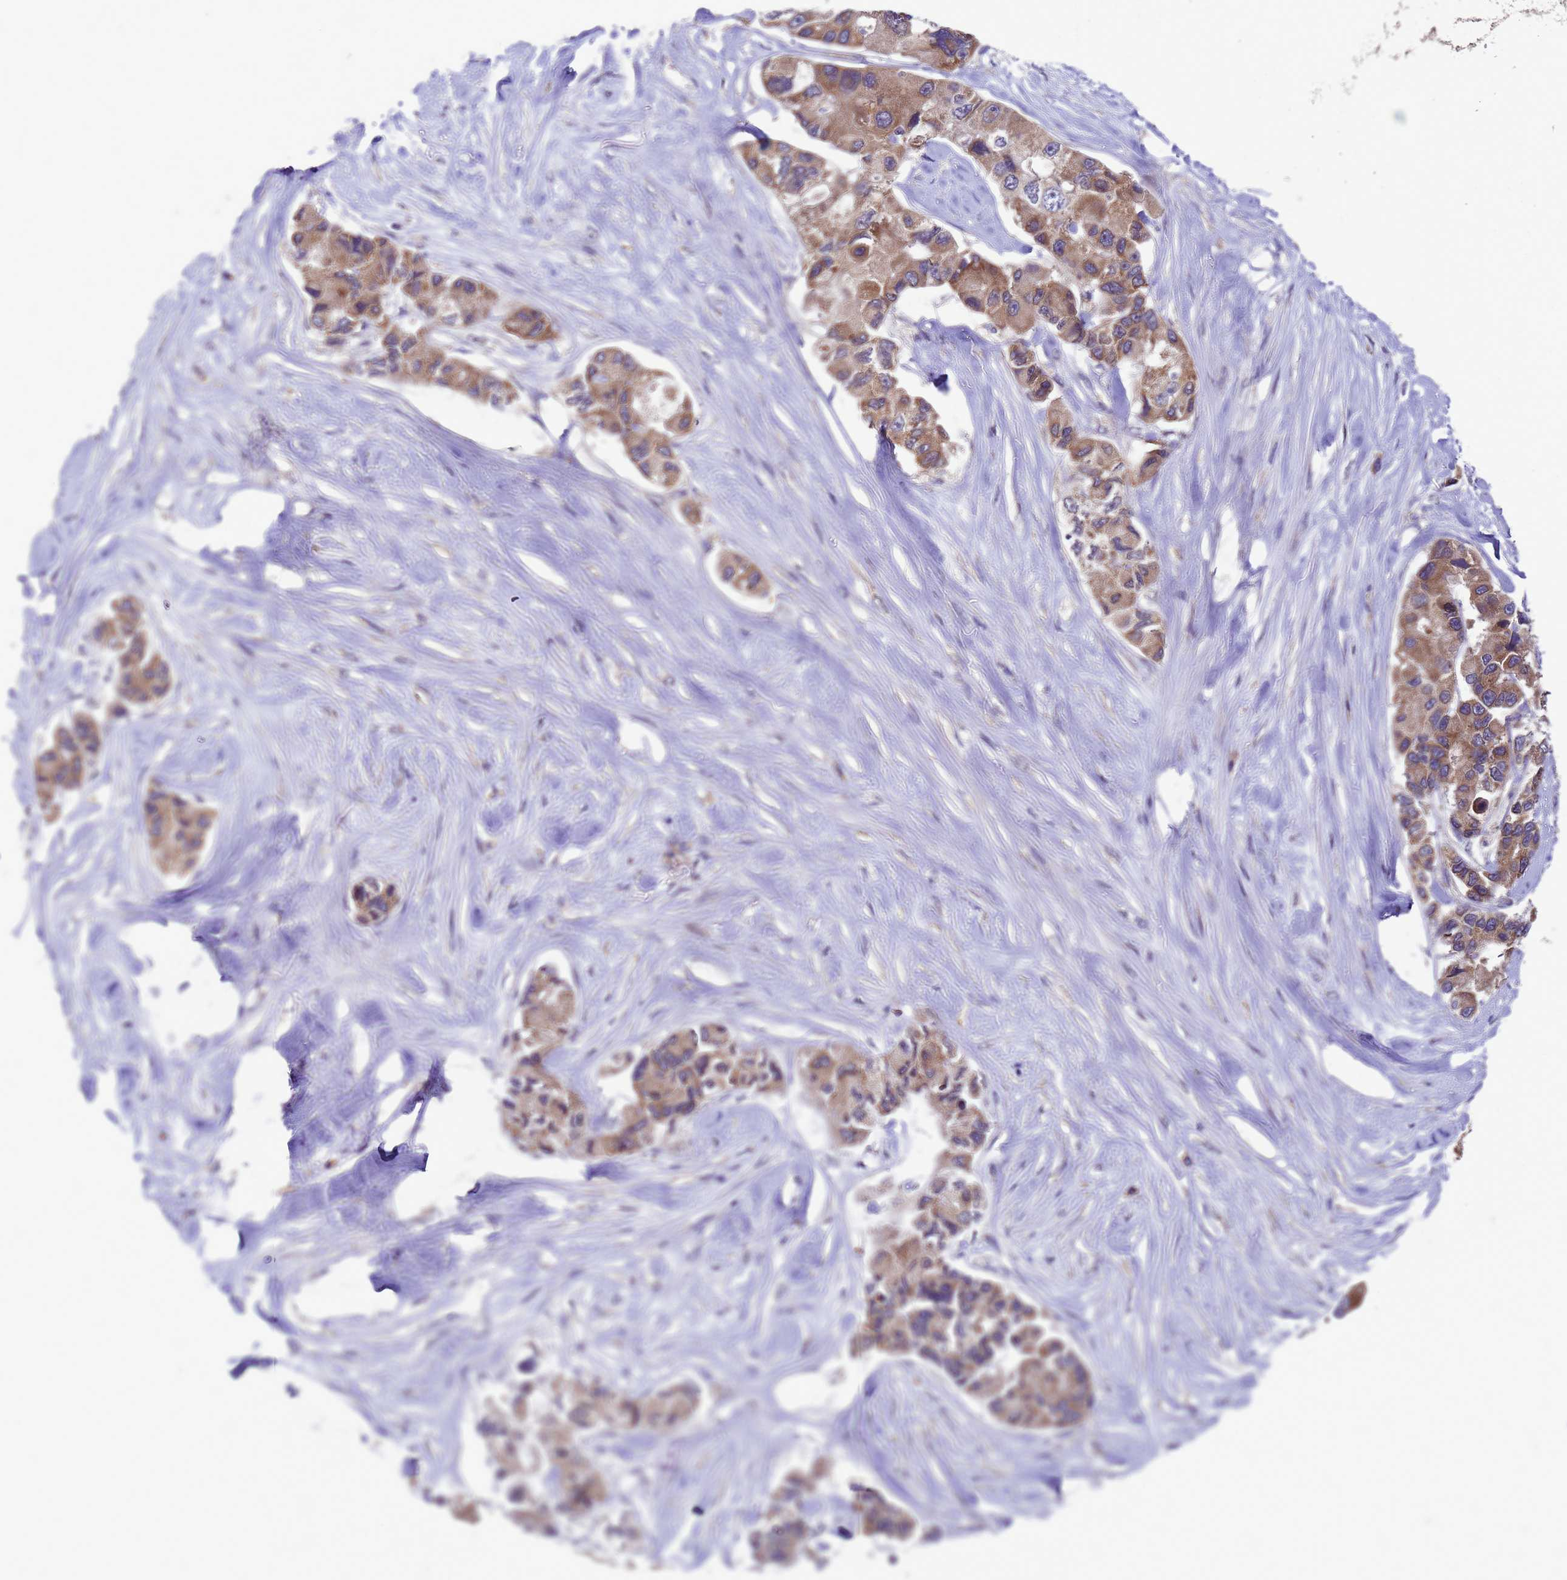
{"staining": {"intensity": "moderate", "quantity": ">75%", "location": "cytoplasmic/membranous"}, "tissue": "lung cancer", "cell_type": "Tumor cells", "image_type": "cancer", "snomed": [{"axis": "morphology", "description": "Adenocarcinoma, NOS"}, {"axis": "topography", "description": "Lung"}], "caption": "DAB immunohistochemical staining of human lung adenocarcinoma displays moderate cytoplasmic/membranous protein expression in about >75% of tumor cells.", "gene": "ARHGAP12", "patient": {"sex": "female", "age": 54}}